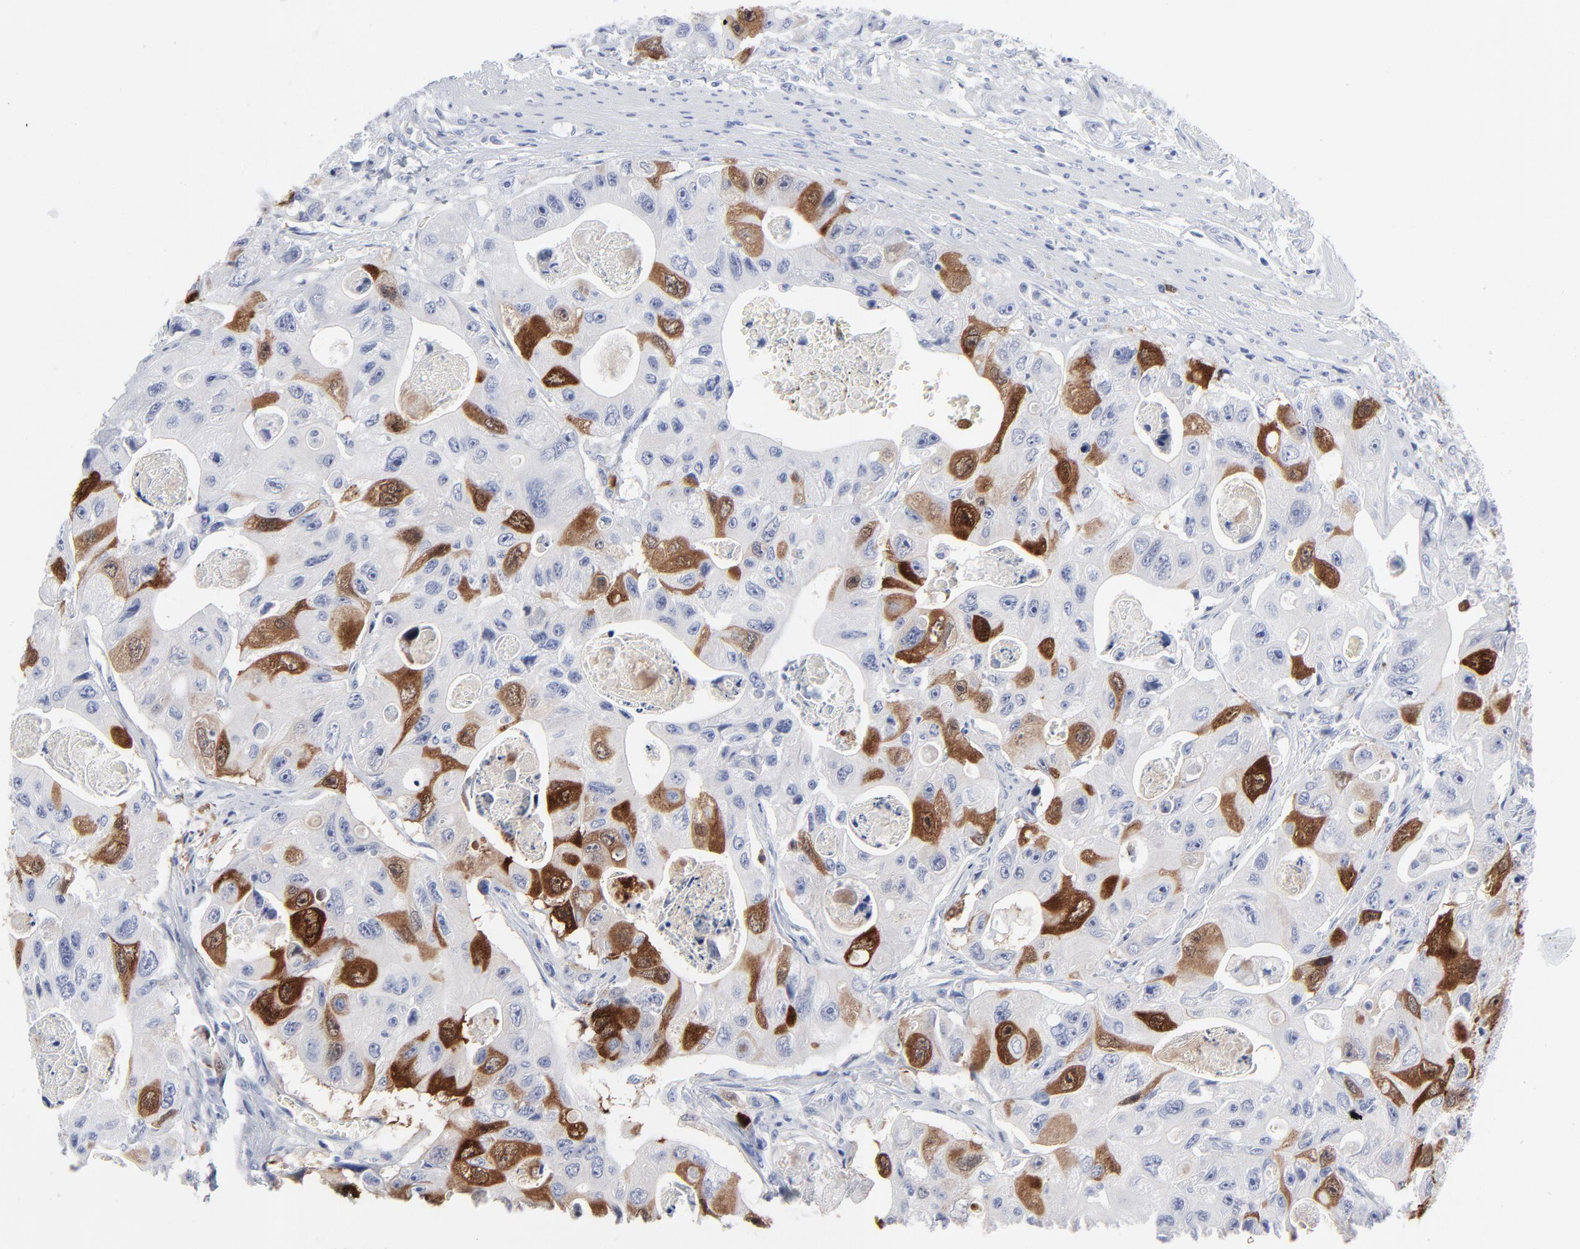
{"staining": {"intensity": "strong", "quantity": "<25%", "location": "cytoplasmic/membranous,nuclear"}, "tissue": "colorectal cancer", "cell_type": "Tumor cells", "image_type": "cancer", "snomed": [{"axis": "morphology", "description": "Adenocarcinoma, NOS"}, {"axis": "topography", "description": "Colon"}], "caption": "High-power microscopy captured an immunohistochemistry micrograph of colorectal cancer (adenocarcinoma), revealing strong cytoplasmic/membranous and nuclear staining in about <25% of tumor cells. The protein is shown in brown color, while the nuclei are stained blue.", "gene": "CDK1", "patient": {"sex": "female", "age": 46}}